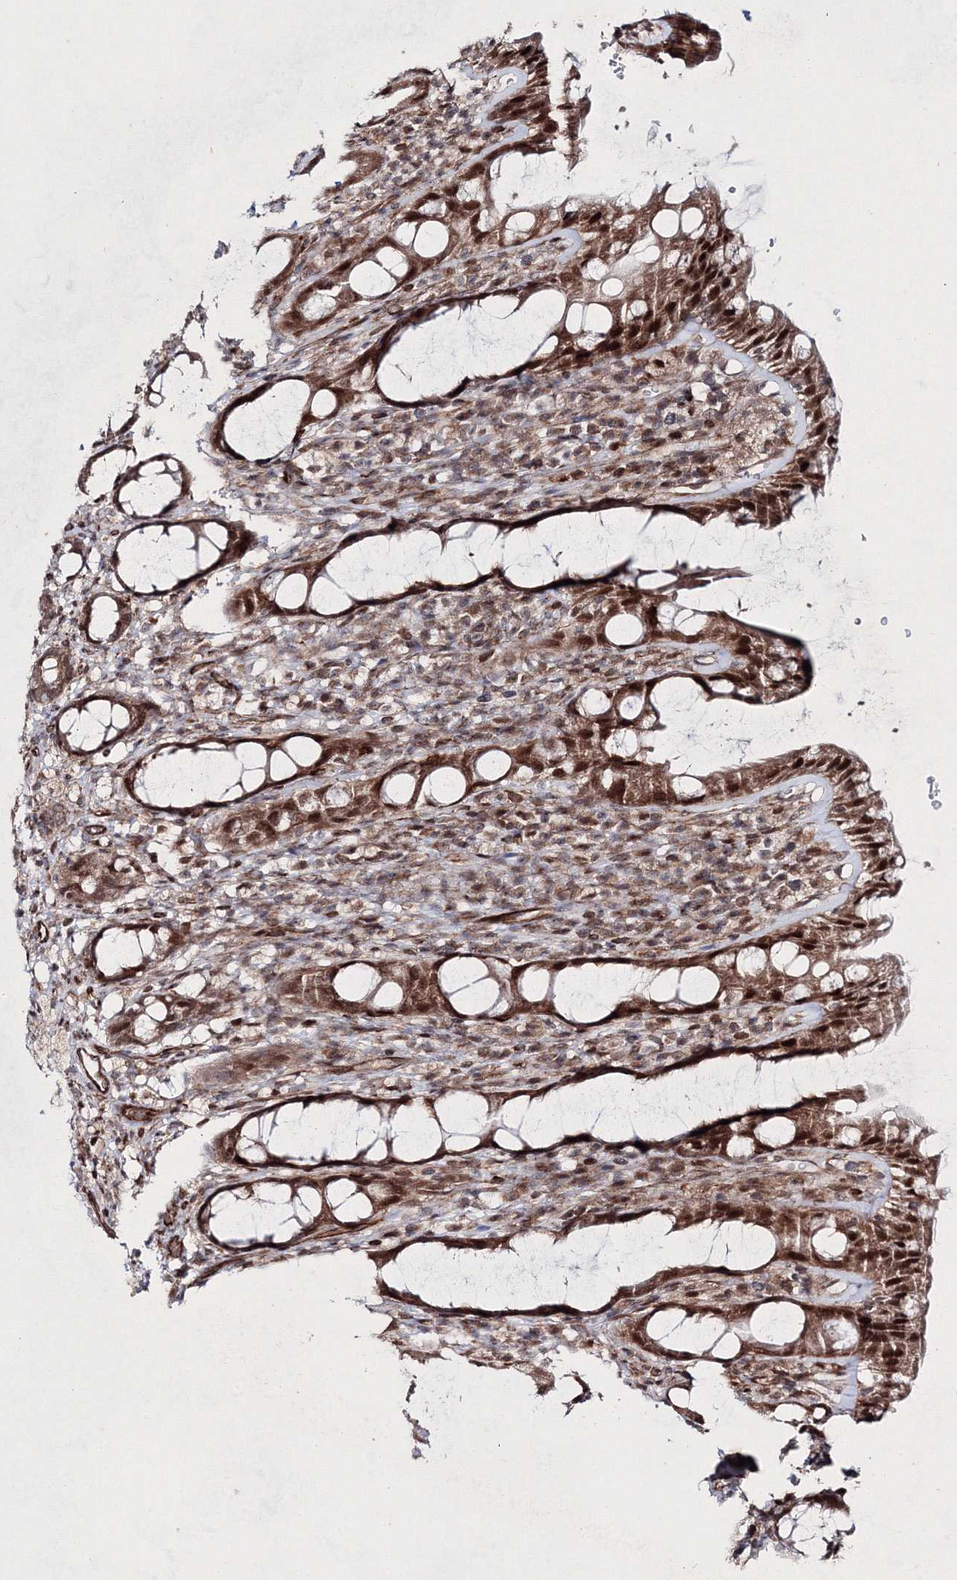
{"staining": {"intensity": "moderate", "quantity": ">75%", "location": "cytoplasmic/membranous,nuclear"}, "tissue": "rectum", "cell_type": "Glandular cells", "image_type": "normal", "snomed": [{"axis": "morphology", "description": "Normal tissue, NOS"}, {"axis": "topography", "description": "Rectum"}], "caption": "High-magnification brightfield microscopy of benign rectum stained with DAB (3,3'-diaminobenzidine) (brown) and counterstained with hematoxylin (blue). glandular cells exhibit moderate cytoplasmic/membranous,nuclear expression is identified in approximately>75% of cells. (Stains: DAB (3,3'-diaminobenzidine) in brown, nuclei in blue, Microscopy: brightfield microscopy at high magnification).", "gene": "SNIP1", "patient": {"sex": "male", "age": 44}}